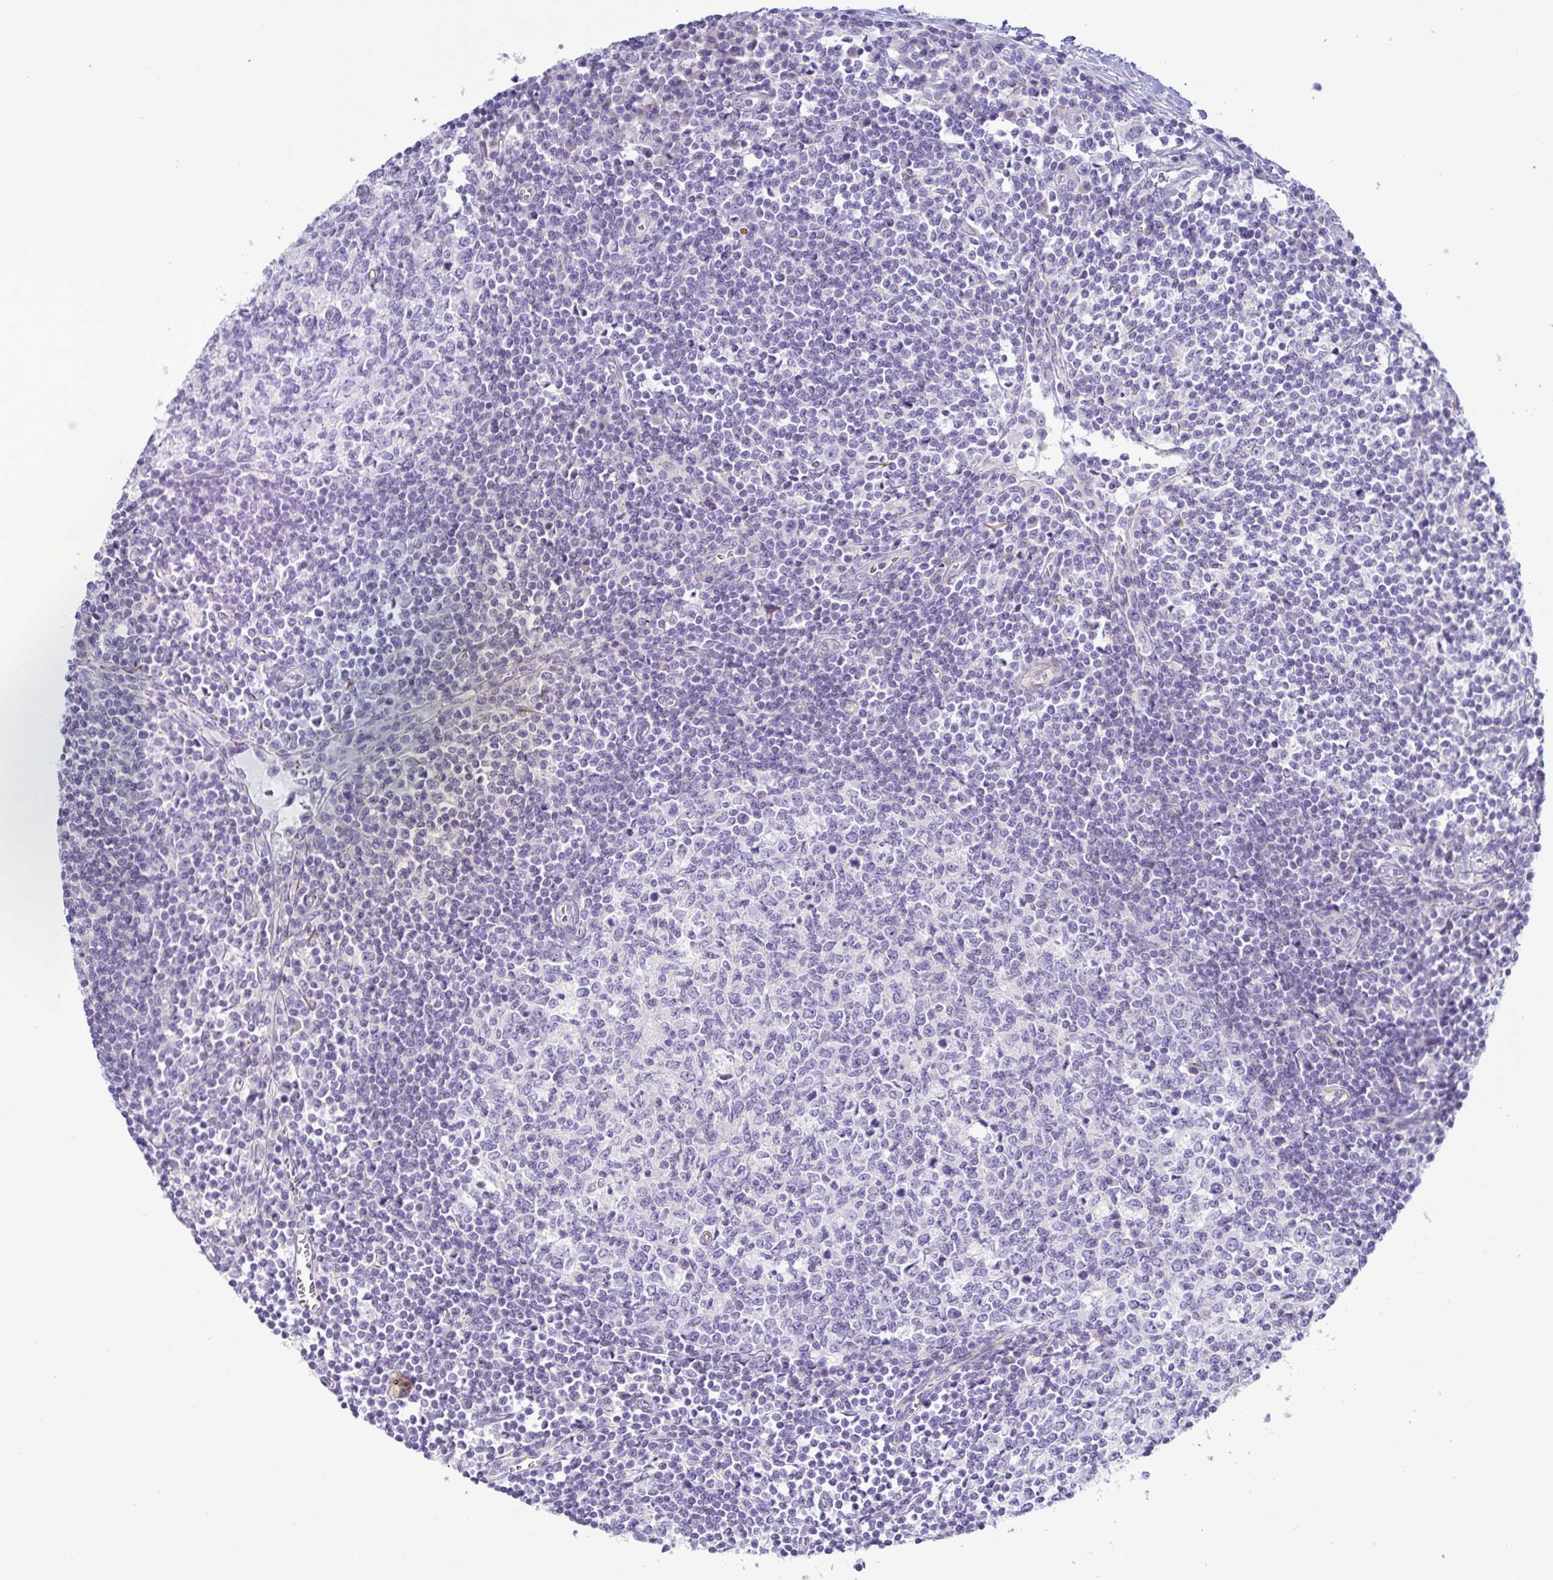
{"staining": {"intensity": "negative", "quantity": "none", "location": "none"}, "tissue": "lymph node", "cell_type": "Germinal center cells", "image_type": "normal", "snomed": [{"axis": "morphology", "description": "Normal tissue, NOS"}, {"axis": "topography", "description": "Lymph node"}], "caption": "A histopathology image of lymph node stained for a protein displays no brown staining in germinal center cells. (DAB (3,3'-diaminobenzidine) immunohistochemistry with hematoxylin counter stain).", "gene": "TNNI2", "patient": {"sex": "male", "age": 67}}